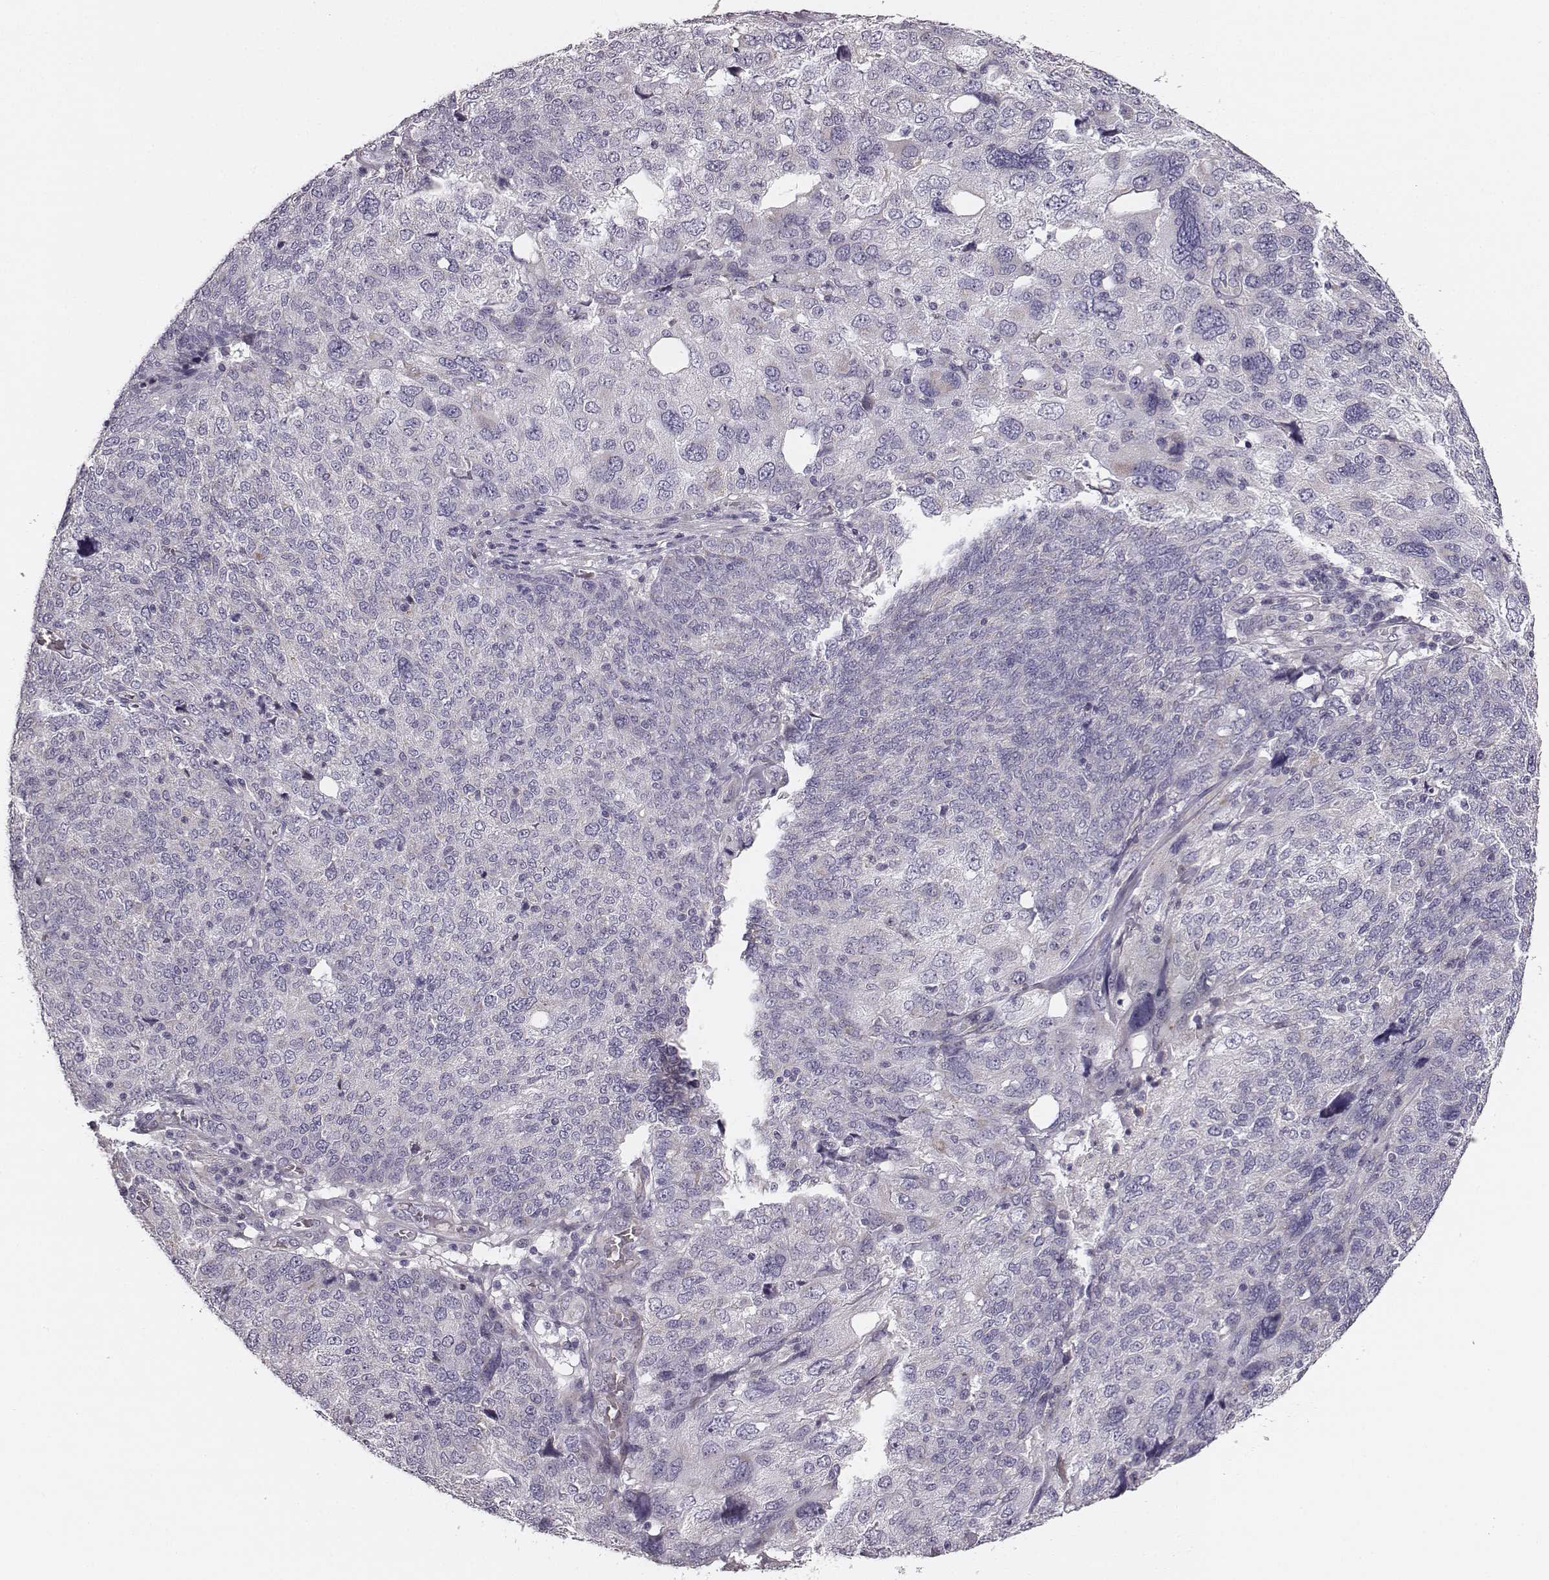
{"staining": {"intensity": "weak", "quantity": "<25%", "location": "cytoplasmic/membranous"}, "tissue": "ovarian cancer", "cell_type": "Tumor cells", "image_type": "cancer", "snomed": [{"axis": "morphology", "description": "Carcinoma, endometroid"}, {"axis": "topography", "description": "Ovary"}], "caption": "Immunohistochemistry of ovarian cancer (endometroid carcinoma) shows no staining in tumor cells.", "gene": "UBL4B", "patient": {"sex": "female", "age": 58}}